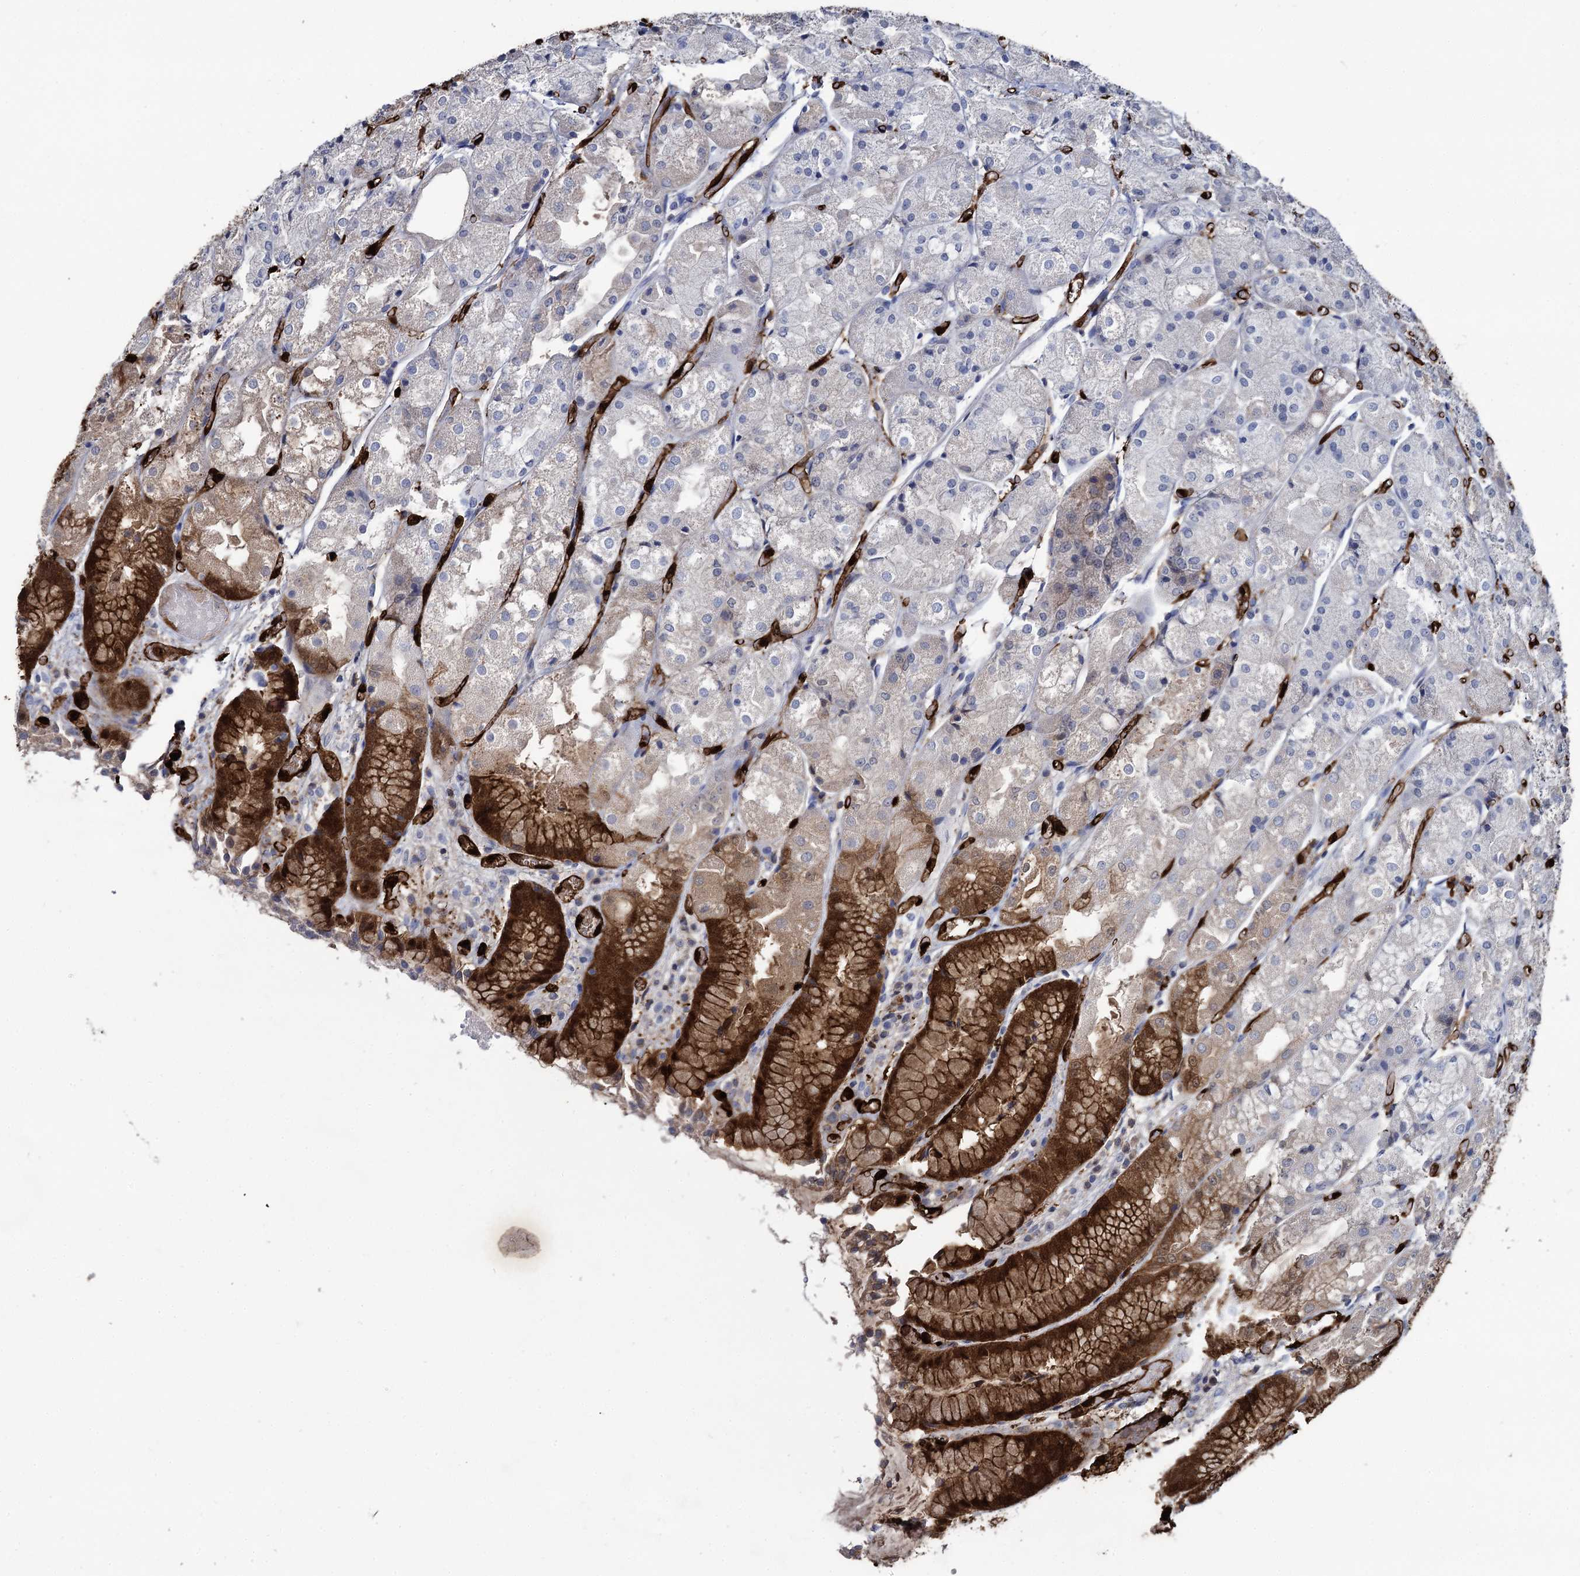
{"staining": {"intensity": "strong", "quantity": "25%-75%", "location": "cytoplasmic/membranous,nuclear"}, "tissue": "stomach", "cell_type": "Glandular cells", "image_type": "normal", "snomed": [{"axis": "morphology", "description": "Normal tissue, NOS"}, {"axis": "topography", "description": "Stomach, upper"}], "caption": "Benign stomach shows strong cytoplasmic/membranous,nuclear positivity in approximately 25%-75% of glandular cells, visualized by immunohistochemistry. Nuclei are stained in blue.", "gene": "FABP5", "patient": {"sex": "male", "age": 72}}